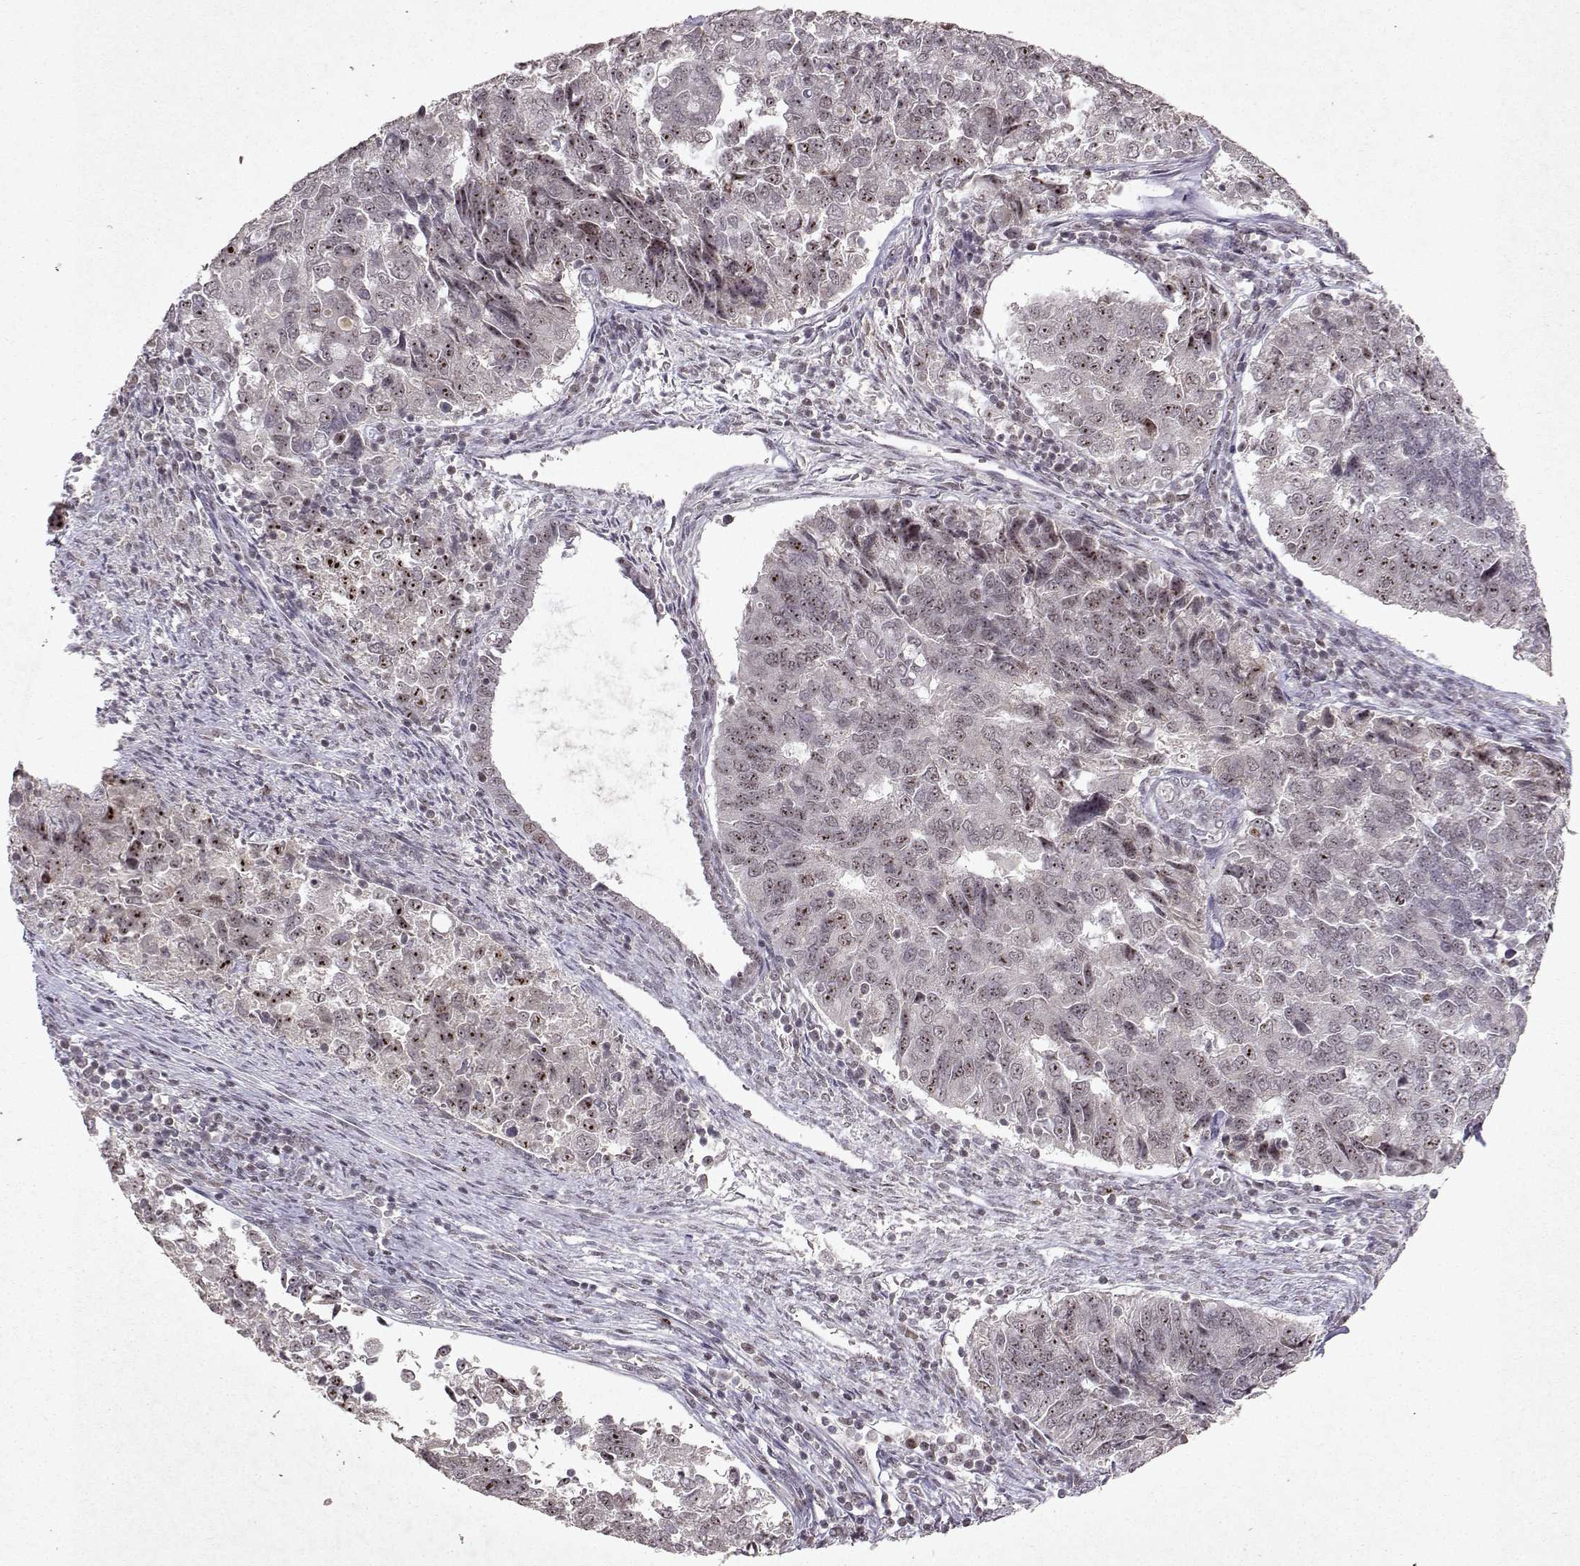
{"staining": {"intensity": "moderate", "quantity": "25%-75%", "location": "nuclear"}, "tissue": "endometrial cancer", "cell_type": "Tumor cells", "image_type": "cancer", "snomed": [{"axis": "morphology", "description": "Adenocarcinoma, NOS"}, {"axis": "topography", "description": "Endometrium"}], "caption": "A high-resolution image shows immunohistochemistry (IHC) staining of endometrial adenocarcinoma, which reveals moderate nuclear staining in approximately 25%-75% of tumor cells.", "gene": "DDX56", "patient": {"sex": "female", "age": 43}}